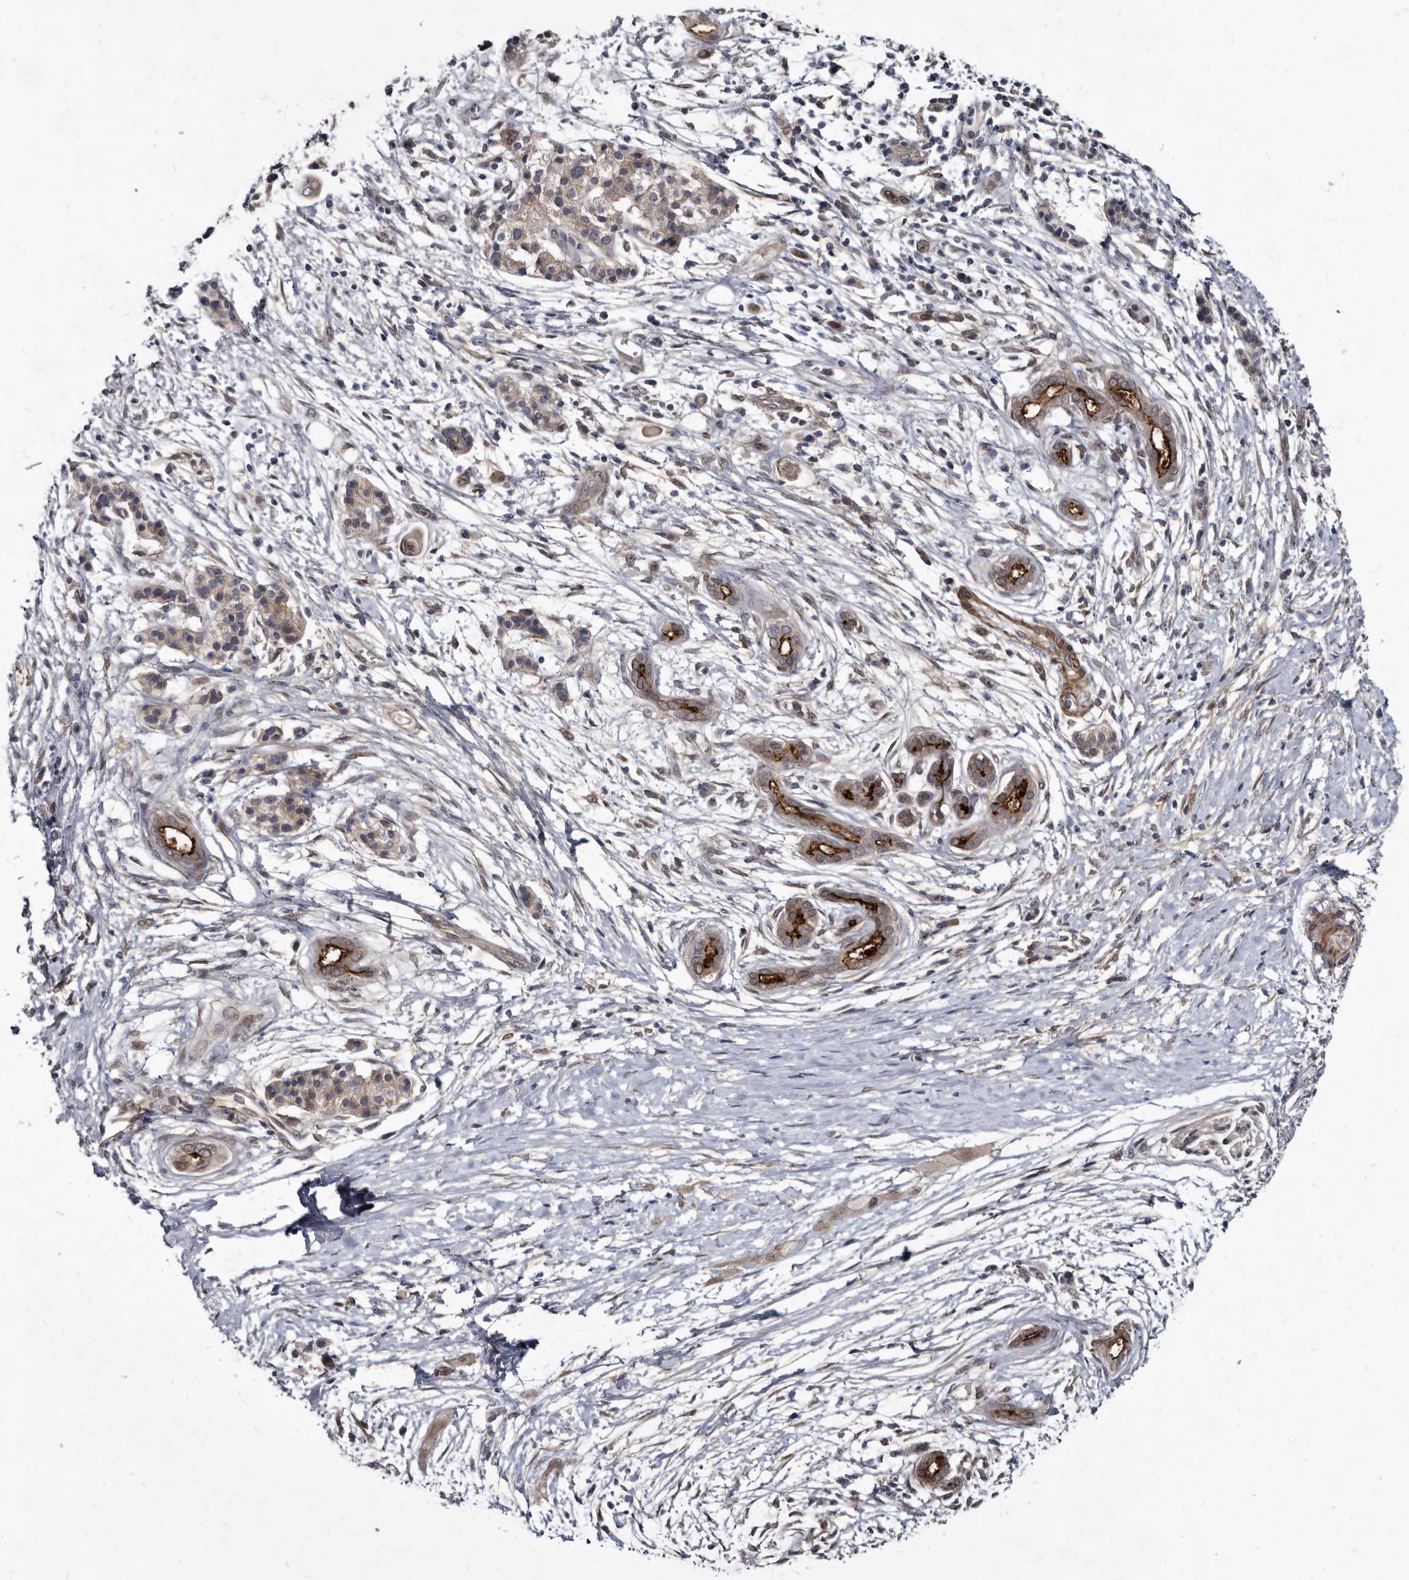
{"staining": {"intensity": "moderate", "quantity": "25%-75%", "location": "cytoplasmic/membranous"}, "tissue": "pancreatic cancer", "cell_type": "Tumor cells", "image_type": "cancer", "snomed": [{"axis": "morphology", "description": "Adenocarcinoma, NOS"}, {"axis": "topography", "description": "Pancreas"}], "caption": "Protein expression analysis of human pancreatic cancer (adenocarcinoma) reveals moderate cytoplasmic/membranous positivity in approximately 25%-75% of tumor cells.", "gene": "PROM1", "patient": {"sex": "male", "age": 59}}